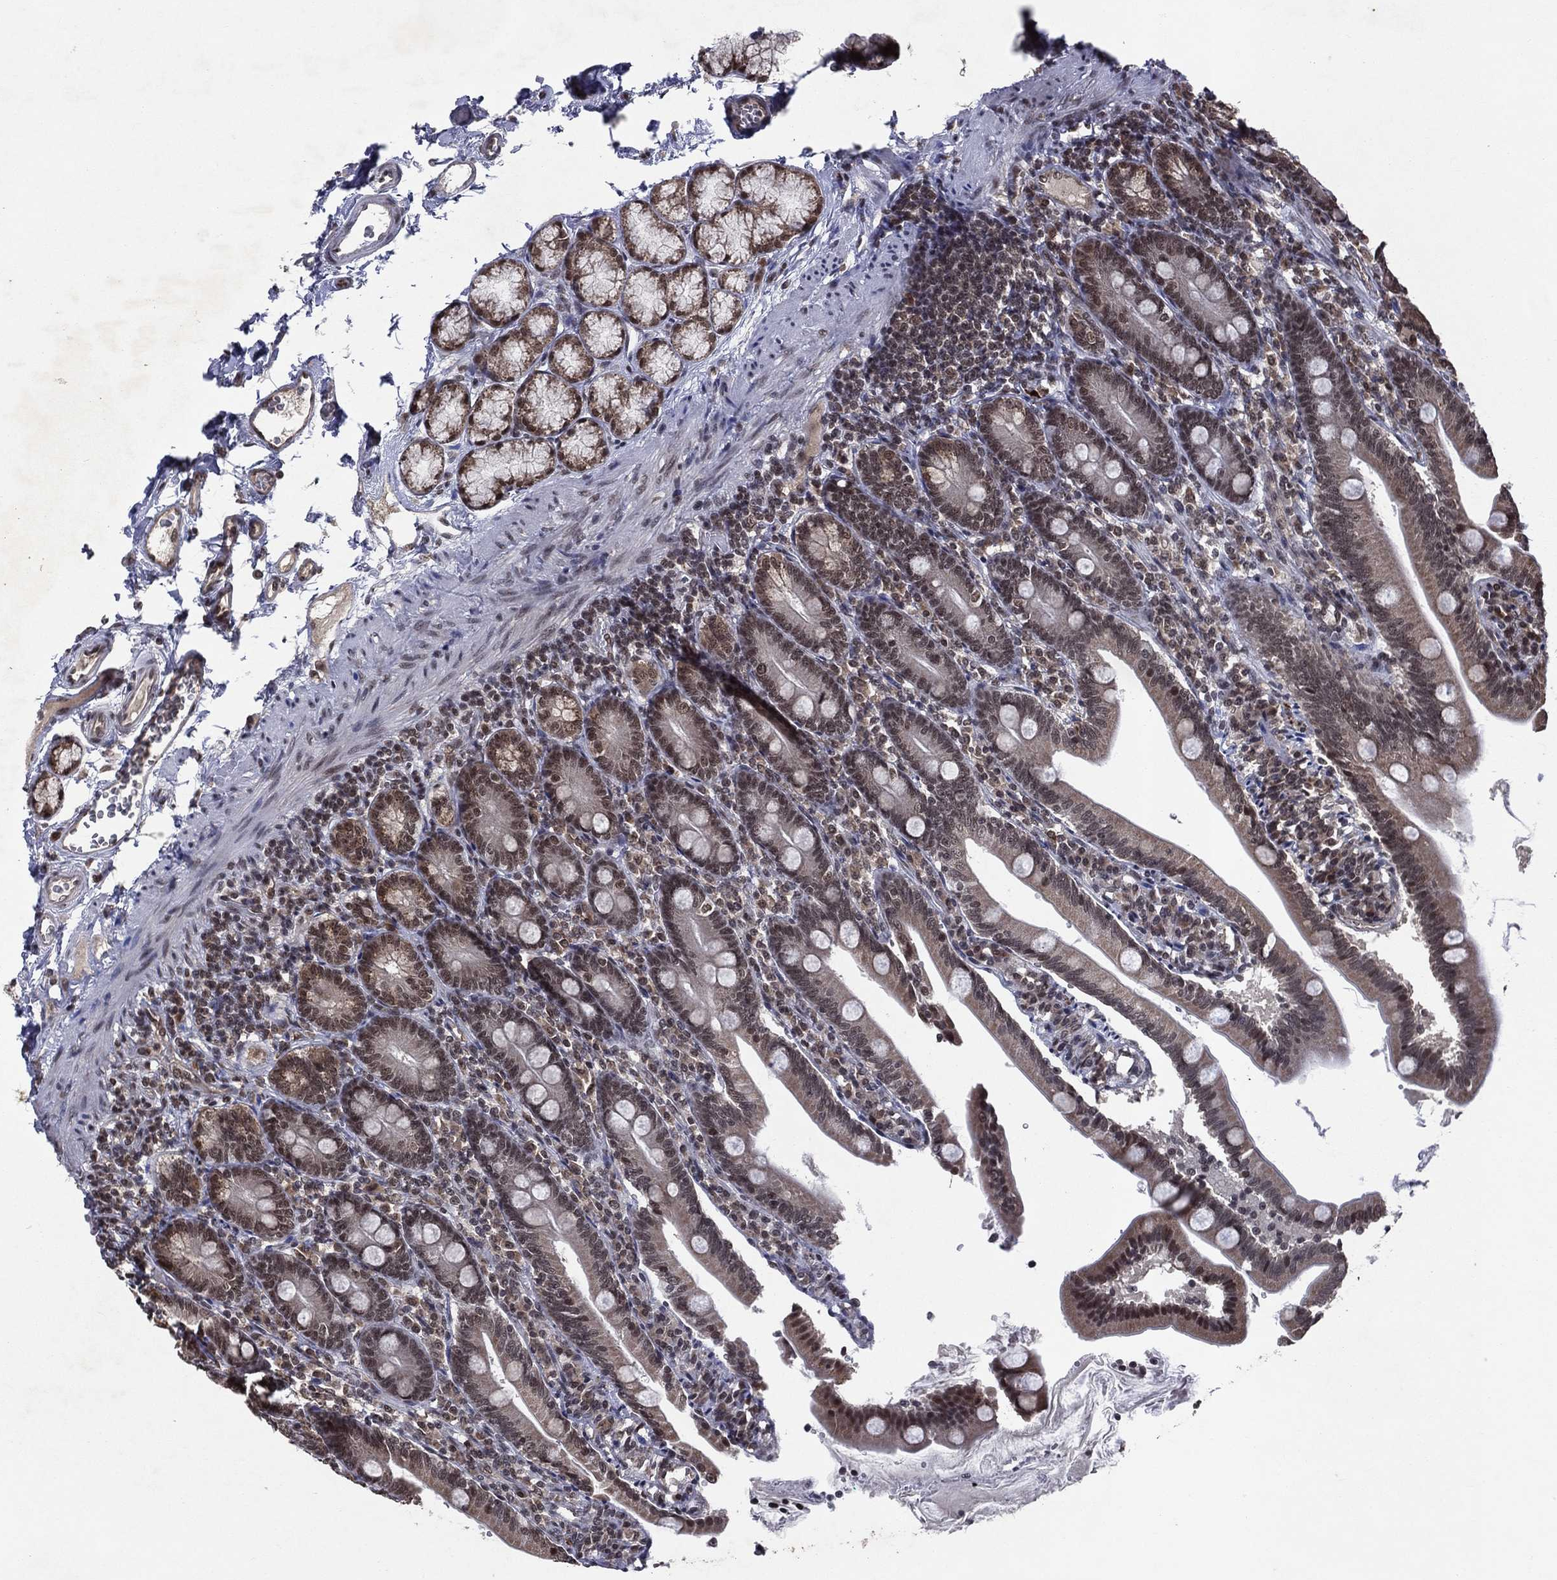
{"staining": {"intensity": "moderate", "quantity": "25%-75%", "location": "cytoplasmic/membranous,nuclear"}, "tissue": "duodenum", "cell_type": "Glandular cells", "image_type": "normal", "snomed": [{"axis": "morphology", "description": "Normal tissue, NOS"}, {"axis": "topography", "description": "Duodenum"}], "caption": "IHC of unremarkable human duodenum shows medium levels of moderate cytoplasmic/membranous,nuclear positivity in about 25%-75% of glandular cells.", "gene": "DMAP1", "patient": {"sex": "female", "age": 67}}